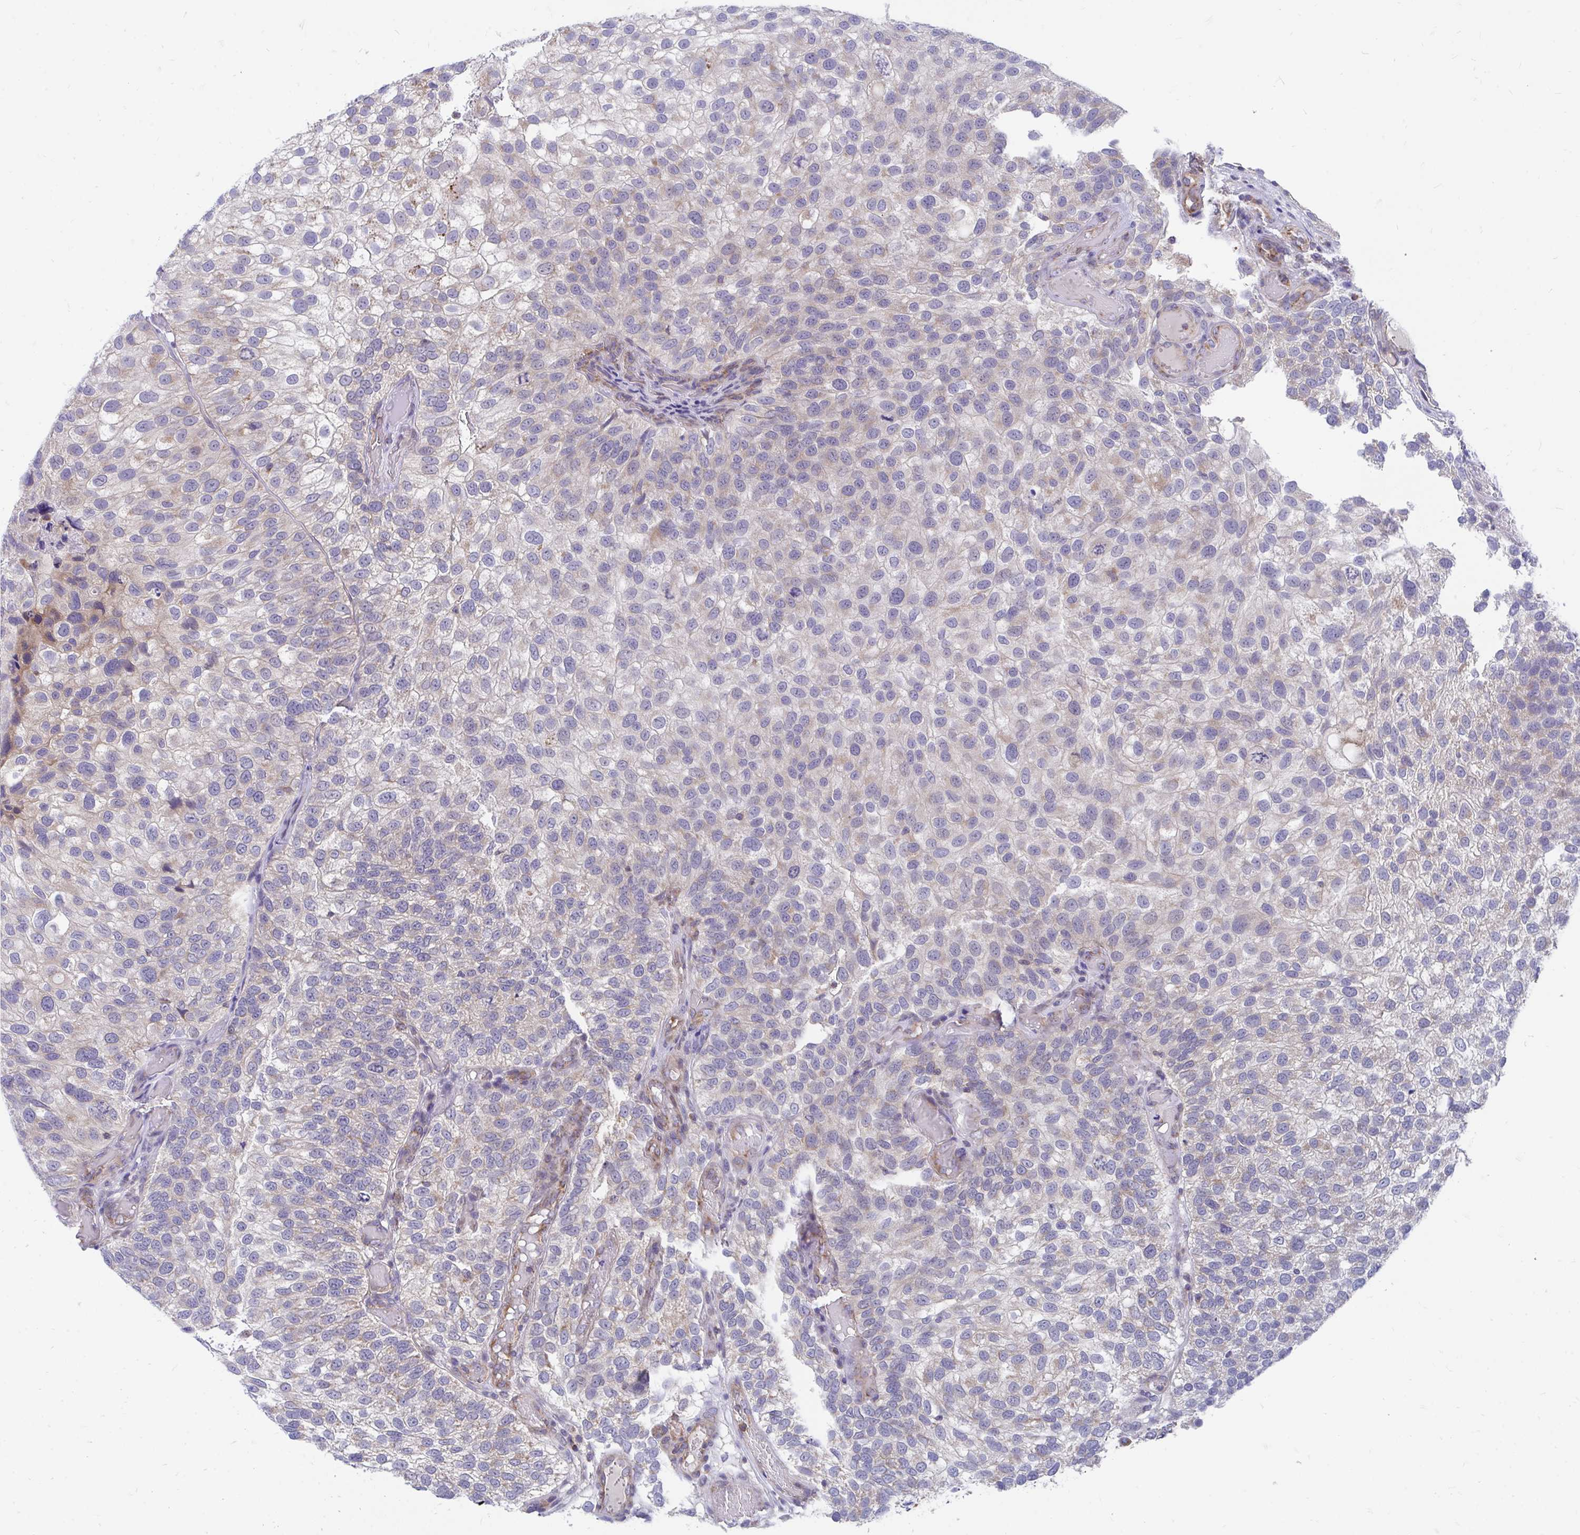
{"staining": {"intensity": "negative", "quantity": "none", "location": "none"}, "tissue": "urothelial cancer", "cell_type": "Tumor cells", "image_type": "cancer", "snomed": [{"axis": "morphology", "description": "Urothelial carcinoma, NOS"}, {"axis": "topography", "description": "Urinary bladder"}], "caption": "Protein analysis of transitional cell carcinoma displays no significant expression in tumor cells.", "gene": "FHIP1B", "patient": {"sex": "male", "age": 87}}